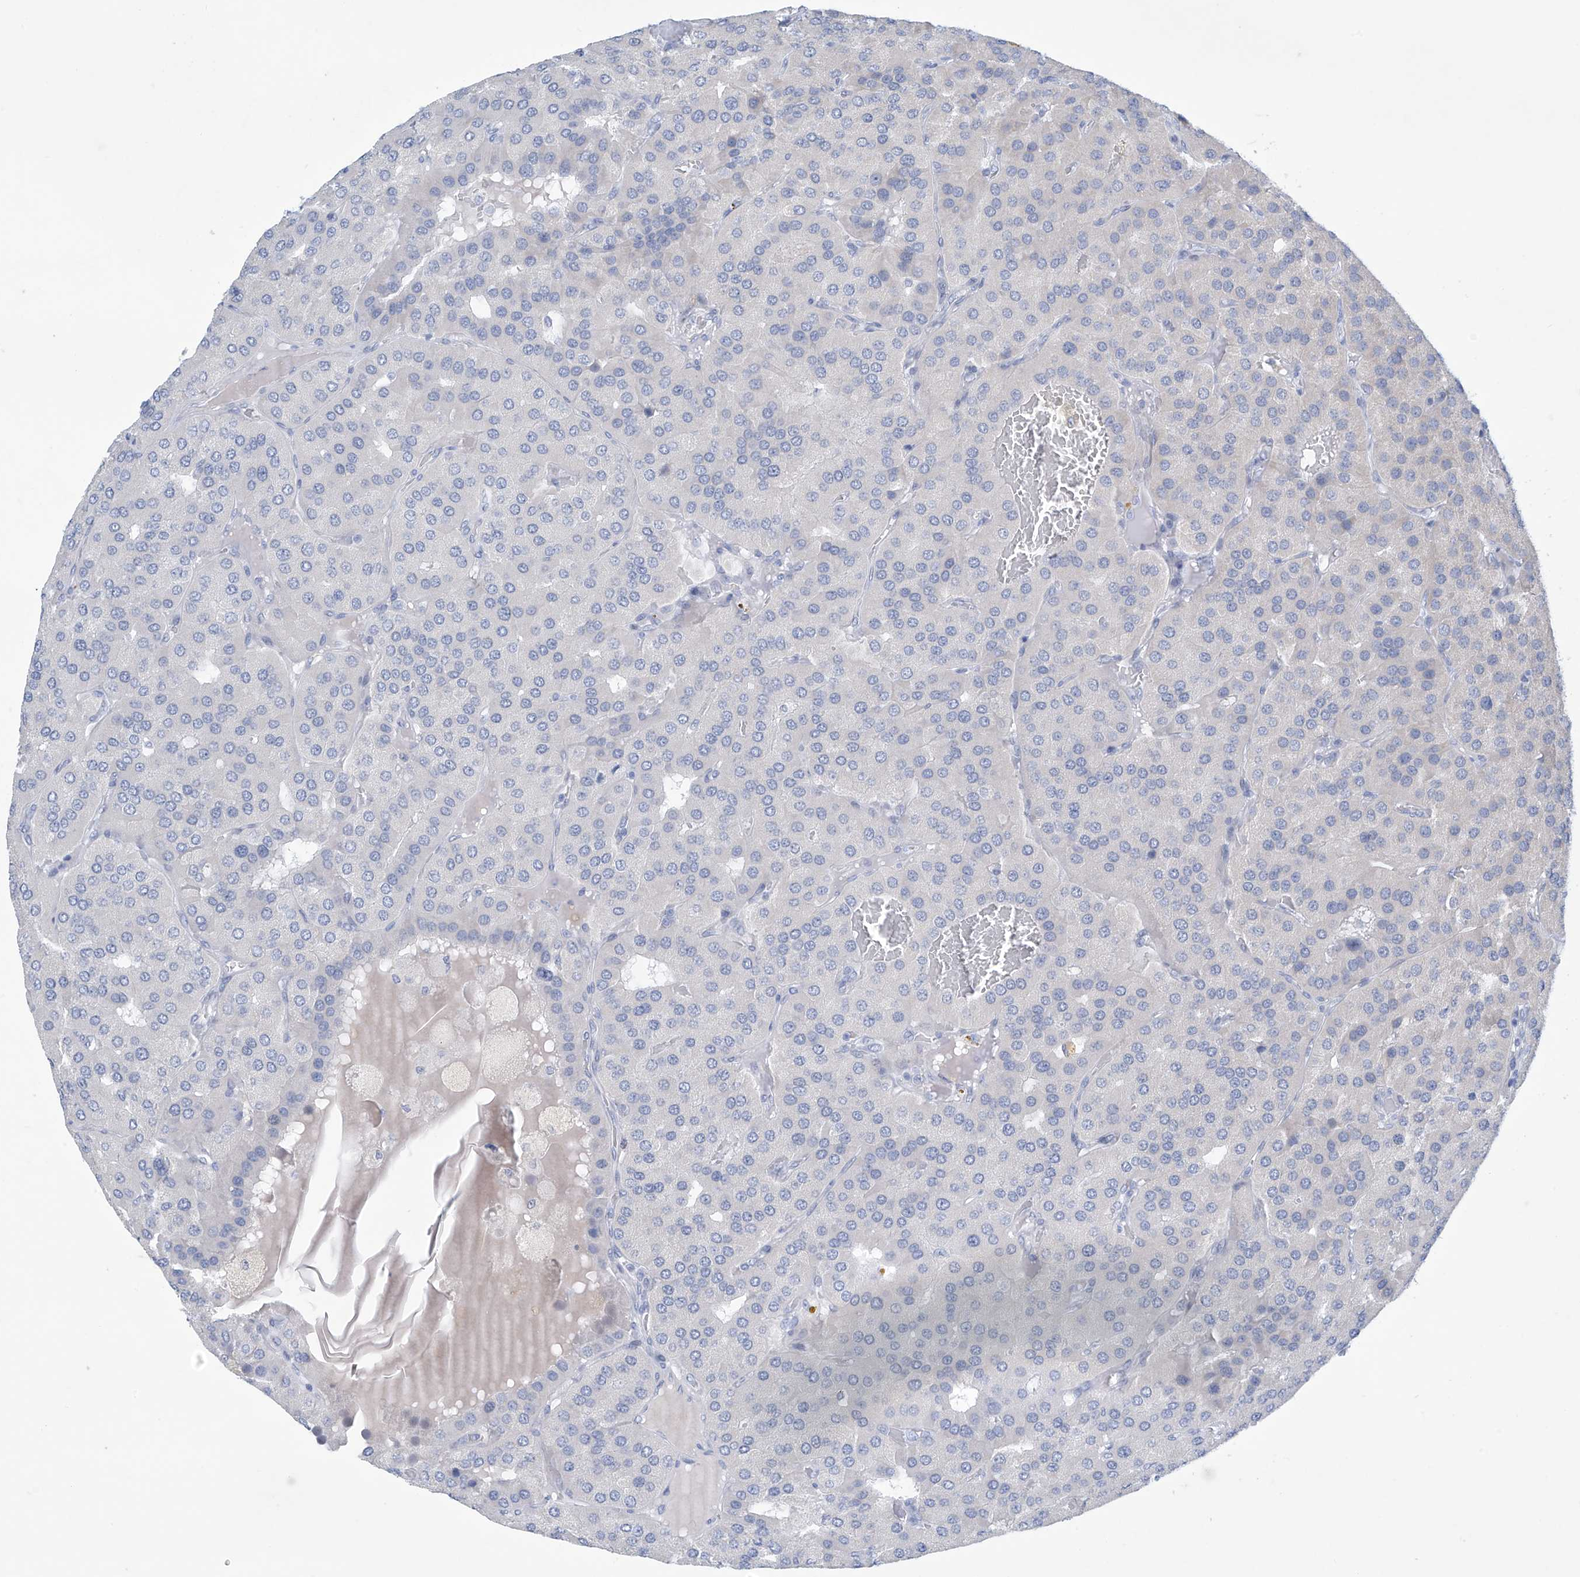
{"staining": {"intensity": "negative", "quantity": "none", "location": "none"}, "tissue": "parathyroid gland", "cell_type": "Glandular cells", "image_type": "normal", "snomed": [{"axis": "morphology", "description": "Normal tissue, NOS"}, {"axis": "morphology", "description": "Adenoma, NOS"}, {"axis": "topography", "description": "Parathyroid gland"}], "caption": "Immunohistochemical staining of unremarkable human parathyroid gland displays no significant positivity in glandular cells. (DAB (3,3'-diaminobenzidine) immunohistochemistry (IHC) with hematoxylin counter stain).", "gene": "SLC35A5", "patient": {"sex": "female", "age": 86}}